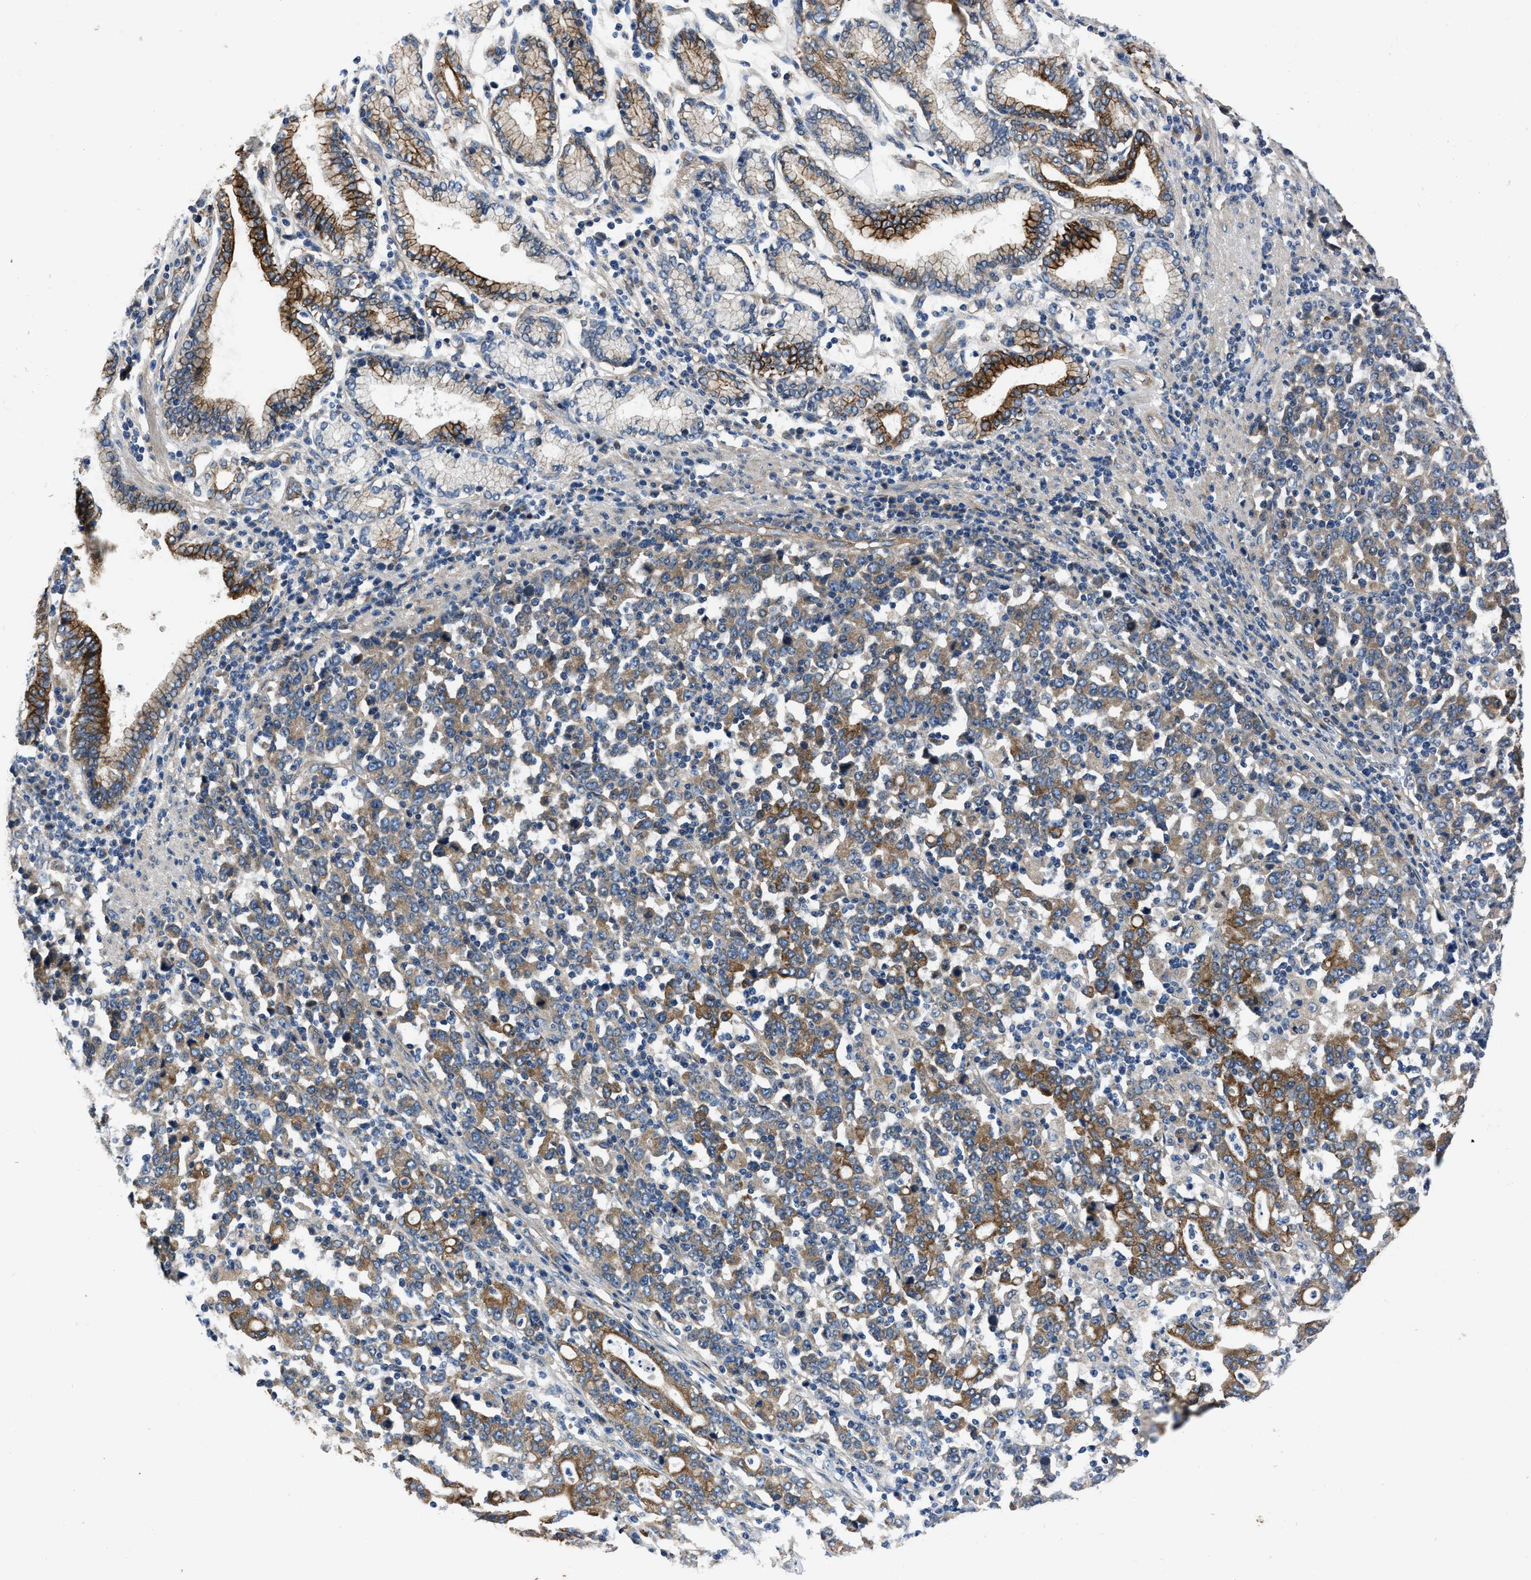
{"staining": {"intensity": "moderate", "quantity": "25%-75%", "location": "cytoplasmic/membranous"}, "tissue": "stomach cancer", "cell_type": "Tumor cells", "image_type": "cancer", "snomed": [{"axis": "morphology", "description": "Adenocarcinoma, NOS"}, {"axis": "topography", "description": "Stomach, upper"}], "caption": "Immunohistochemistry of stomach cancer displays medium levels of moderate cytoplasmic/membranous expression in approximately 25%-75% of tumor cells. (DAB IHC with brightfield microscopy, high magnification).", "gene": "ERC1", "patient": {"sex": "male", "age": 69}}